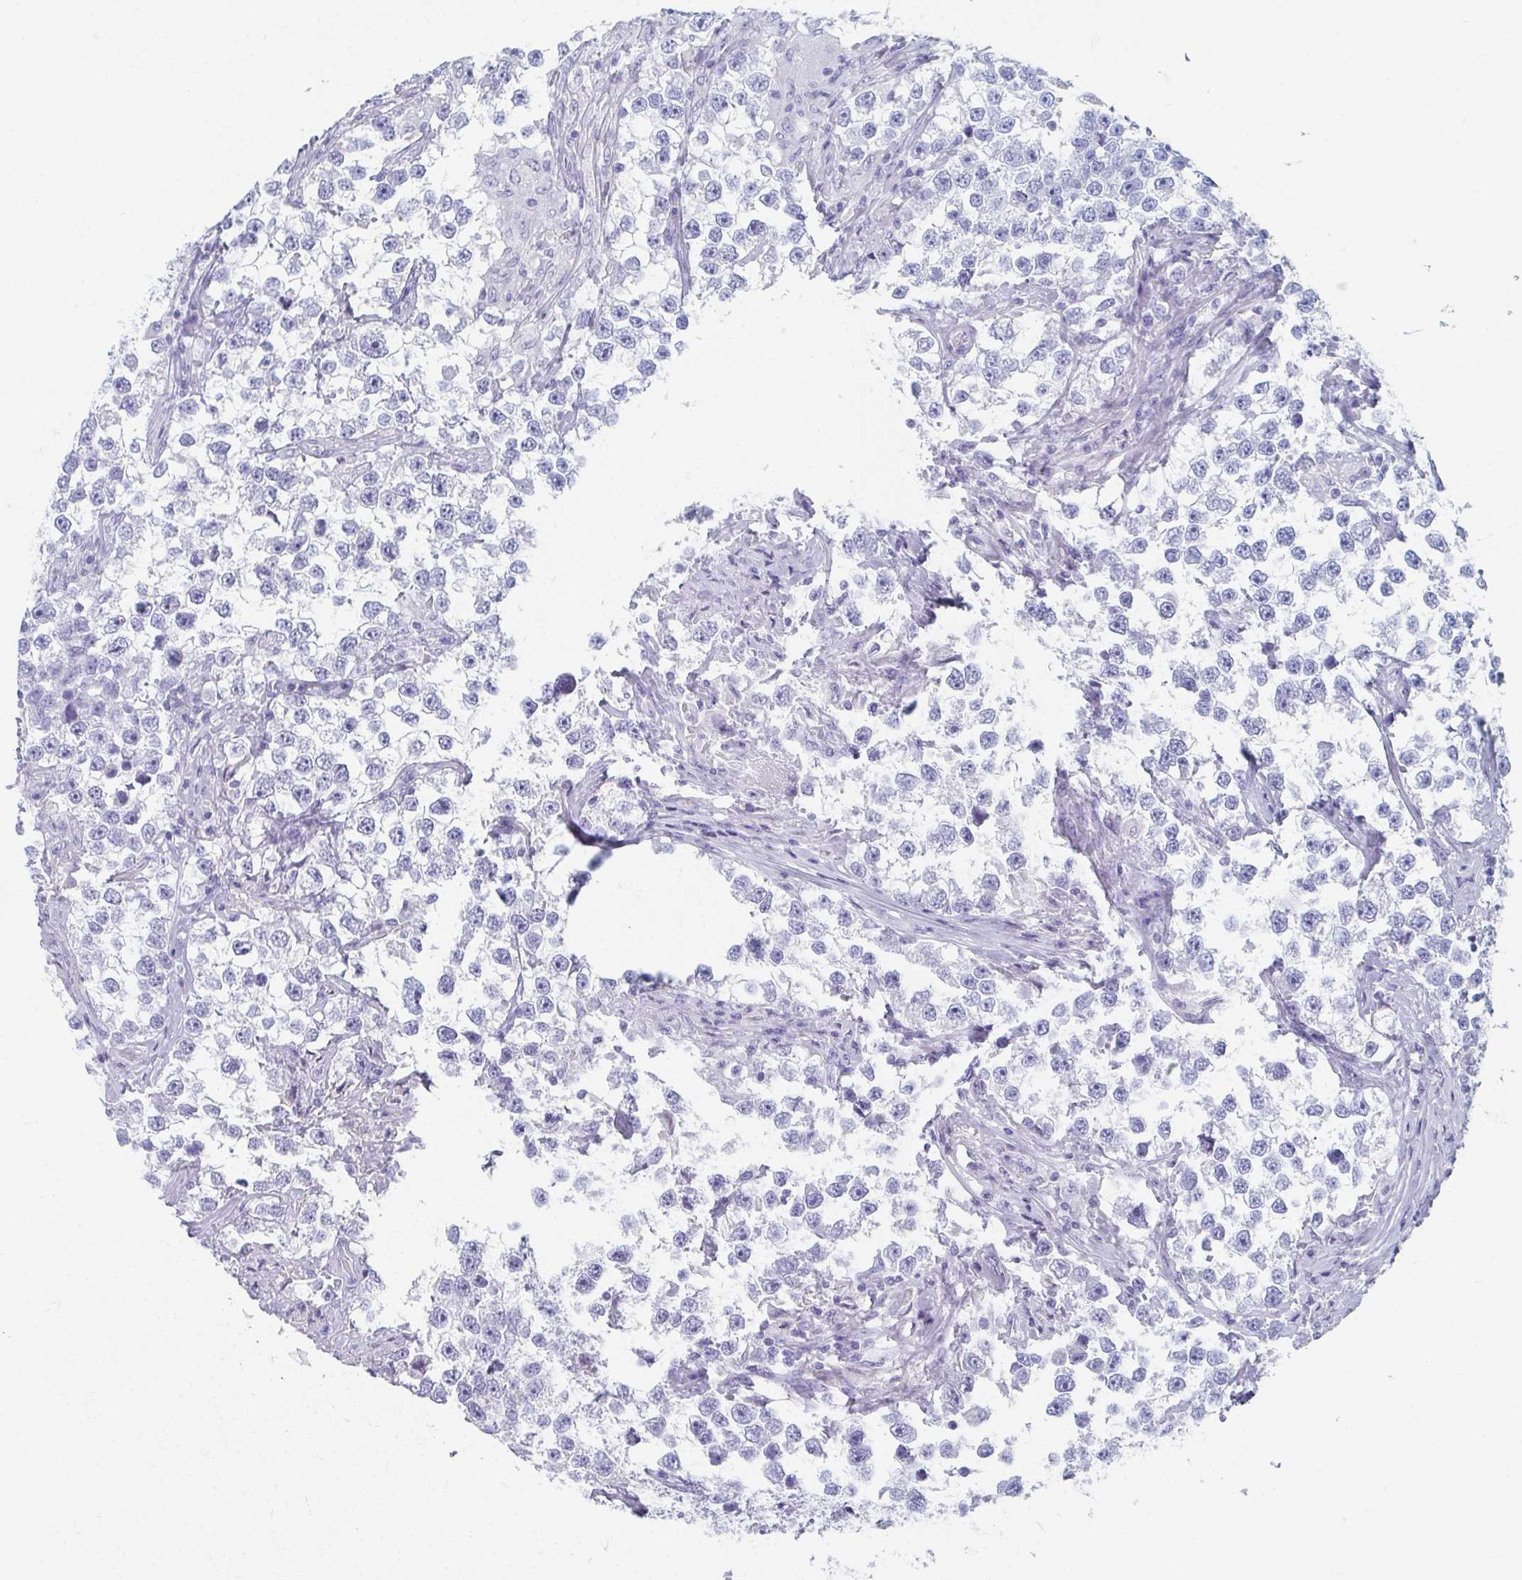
{"staining": {"intensity": "negative", "quantity": "none", "location": "none"}, "tissue": "testis cancer", "cell_type": "Tumor cells", "image_type": "cancer", "snomed": [{"axis": "morphology", "description": "Seminoma, NOS"}, {"axis": "topography", "description": "Testis"}], "caption": "Immunohistochemistry photomicrograph of neoplastic tissue: human seminoma (testis) stained with DAB (3,3'-diaminobenzidine) reveals no significant protein positivity in tumor cells.", "gene": "GHRL", "patient": {"sex": "male", "age": 46}}